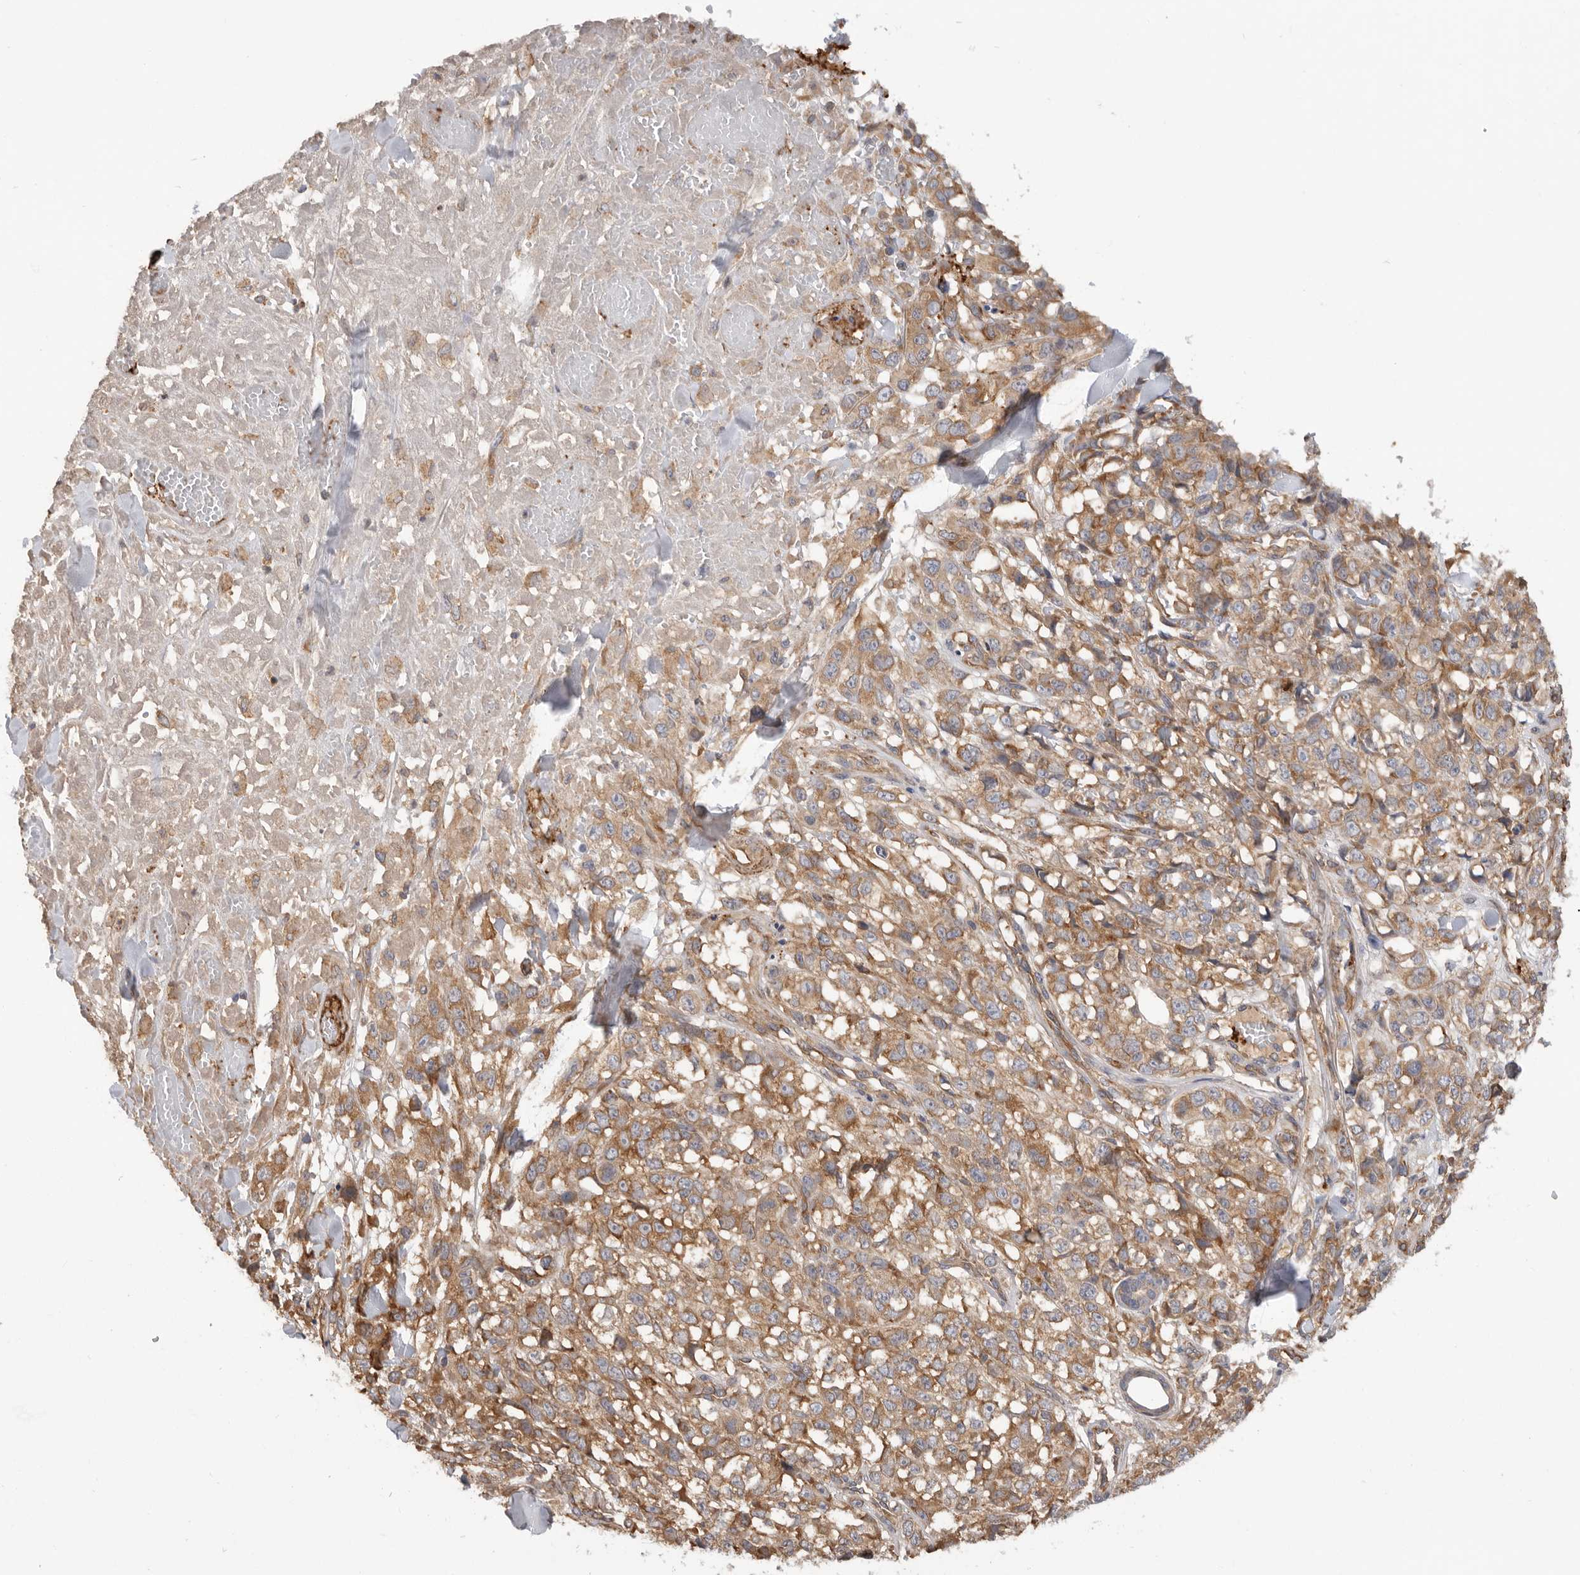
{"staining": {"intensity": "moderate", "quantity": ">75%", "location": "cytoplasmic/membranous"}, "tissue": "melanoma", "cell_type": "Tumor cells", "image_type": "cancer", "snomed": [{"axis": "morphology", "description": "Malignant melanoma, Metastatic site"}, {"axis": "topography", "description": "Skin"}], "caption": "About >75% of tumor cells in melanoma display moderate cytoplasmic/membranous protein staining as visualized by brown immunohistochemical staining.", "gene": "CDC42BPB", "patient": {"sex": "female", "age": 72}}